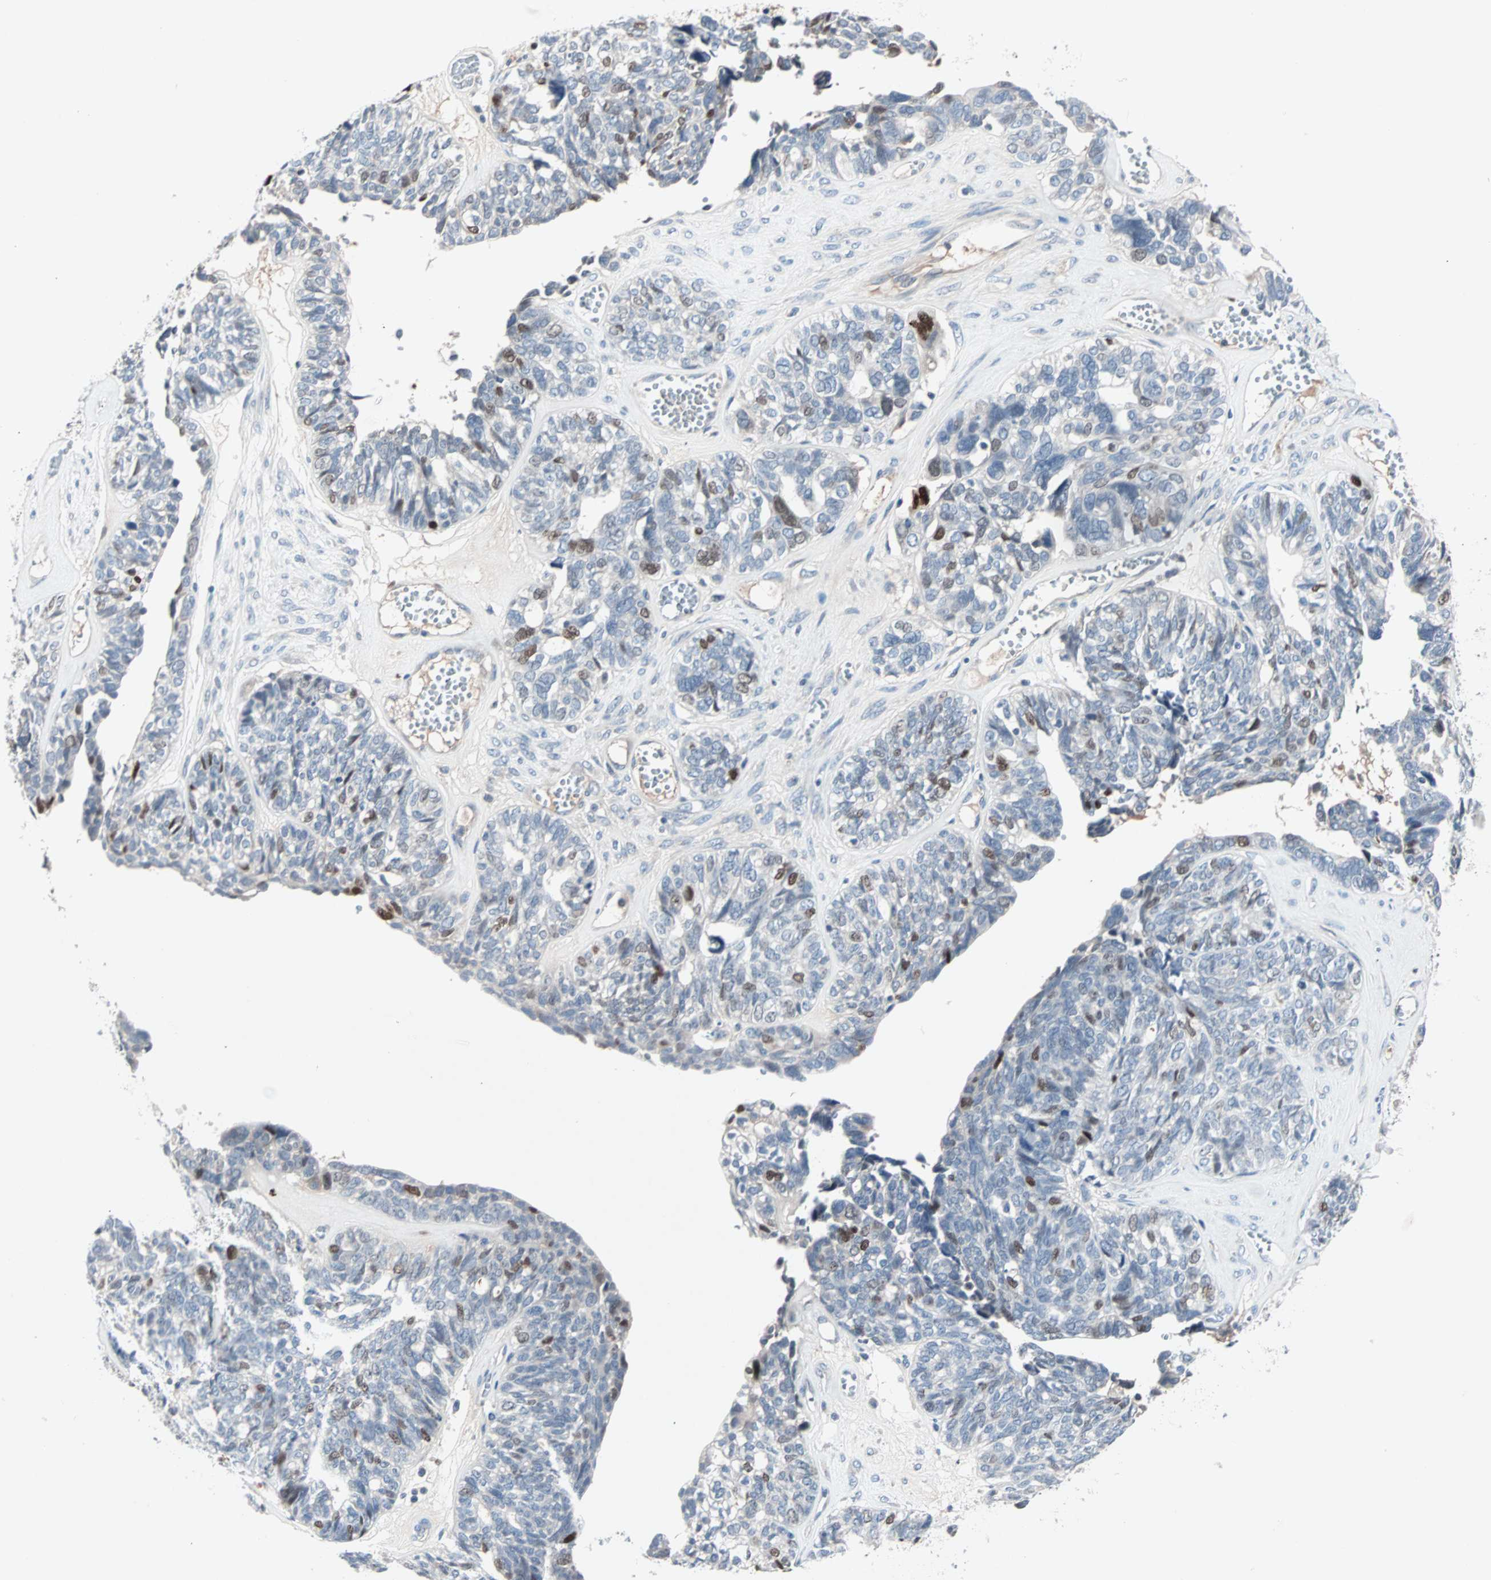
{"staining": {"intensity": "strong", "quantity": "<25%", "location": "nuclear"}, "tissue": "ovarian cancer", "cell_type": "Tumor cells", "image_type": "cancer", "snomed": [{"axis": "morphology", "description": "Cystadenocarcinoma, serous, NOS"}, {"axis": "topography", "description": "Ovary"}], "caption": "DAB immunohistochemical staining of human ovarian cancer (serous cystadenocarcinoma) demonstrates strong nuclear protein expression in about <25% of tumor cells. The protein is stained brown, and the nuclei are stained in blue (DAB (3,3'-diaminobenzidine) IHC with brightfield microscopy, high magnification).", "gene": "CCNE2", "patient": {"sex": "female", "age": 79}}